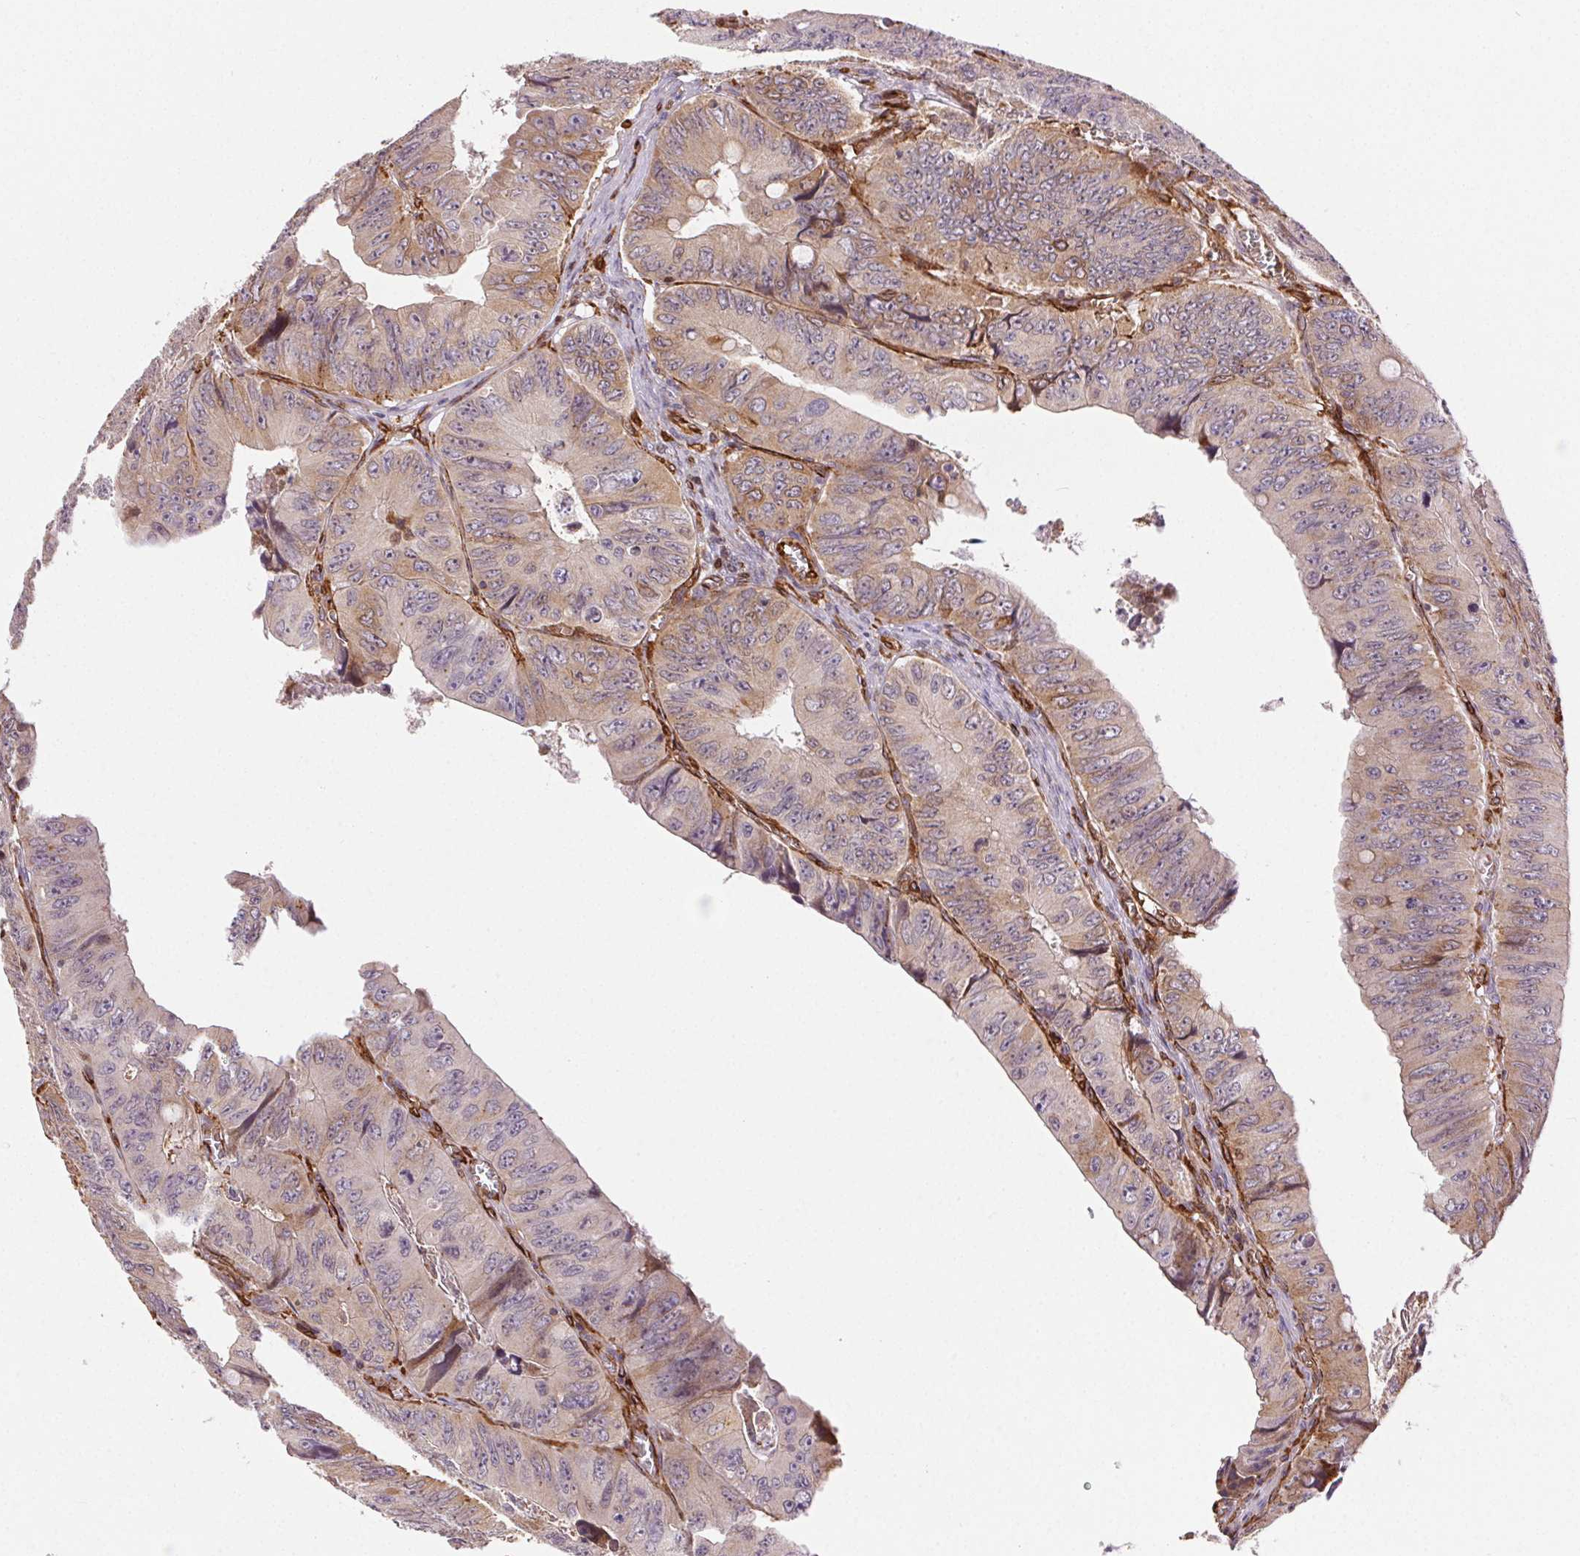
{"staining": {"intensity": "weak", "quantity": "25%-75%", "location": "cytoplasmic/membranous"}, "tissue": "colorectal cancer", "cell_type": "Tumor cells", "image_type": "cancer", "snomed": [{"axis": "morphology", "description": "Adenocarcinoma, NOS"}, {"axis": "topography", "description": "Colon"}], "caption": "DAB immunohistochemical staining of colorectal adenocarcinoma demonstrates weak cytoplasmic/membranous protein expression in about 25%-75% of tumor cells.", "gene": "RNASET2", "patient": {"sex": "female", "age": 84}}